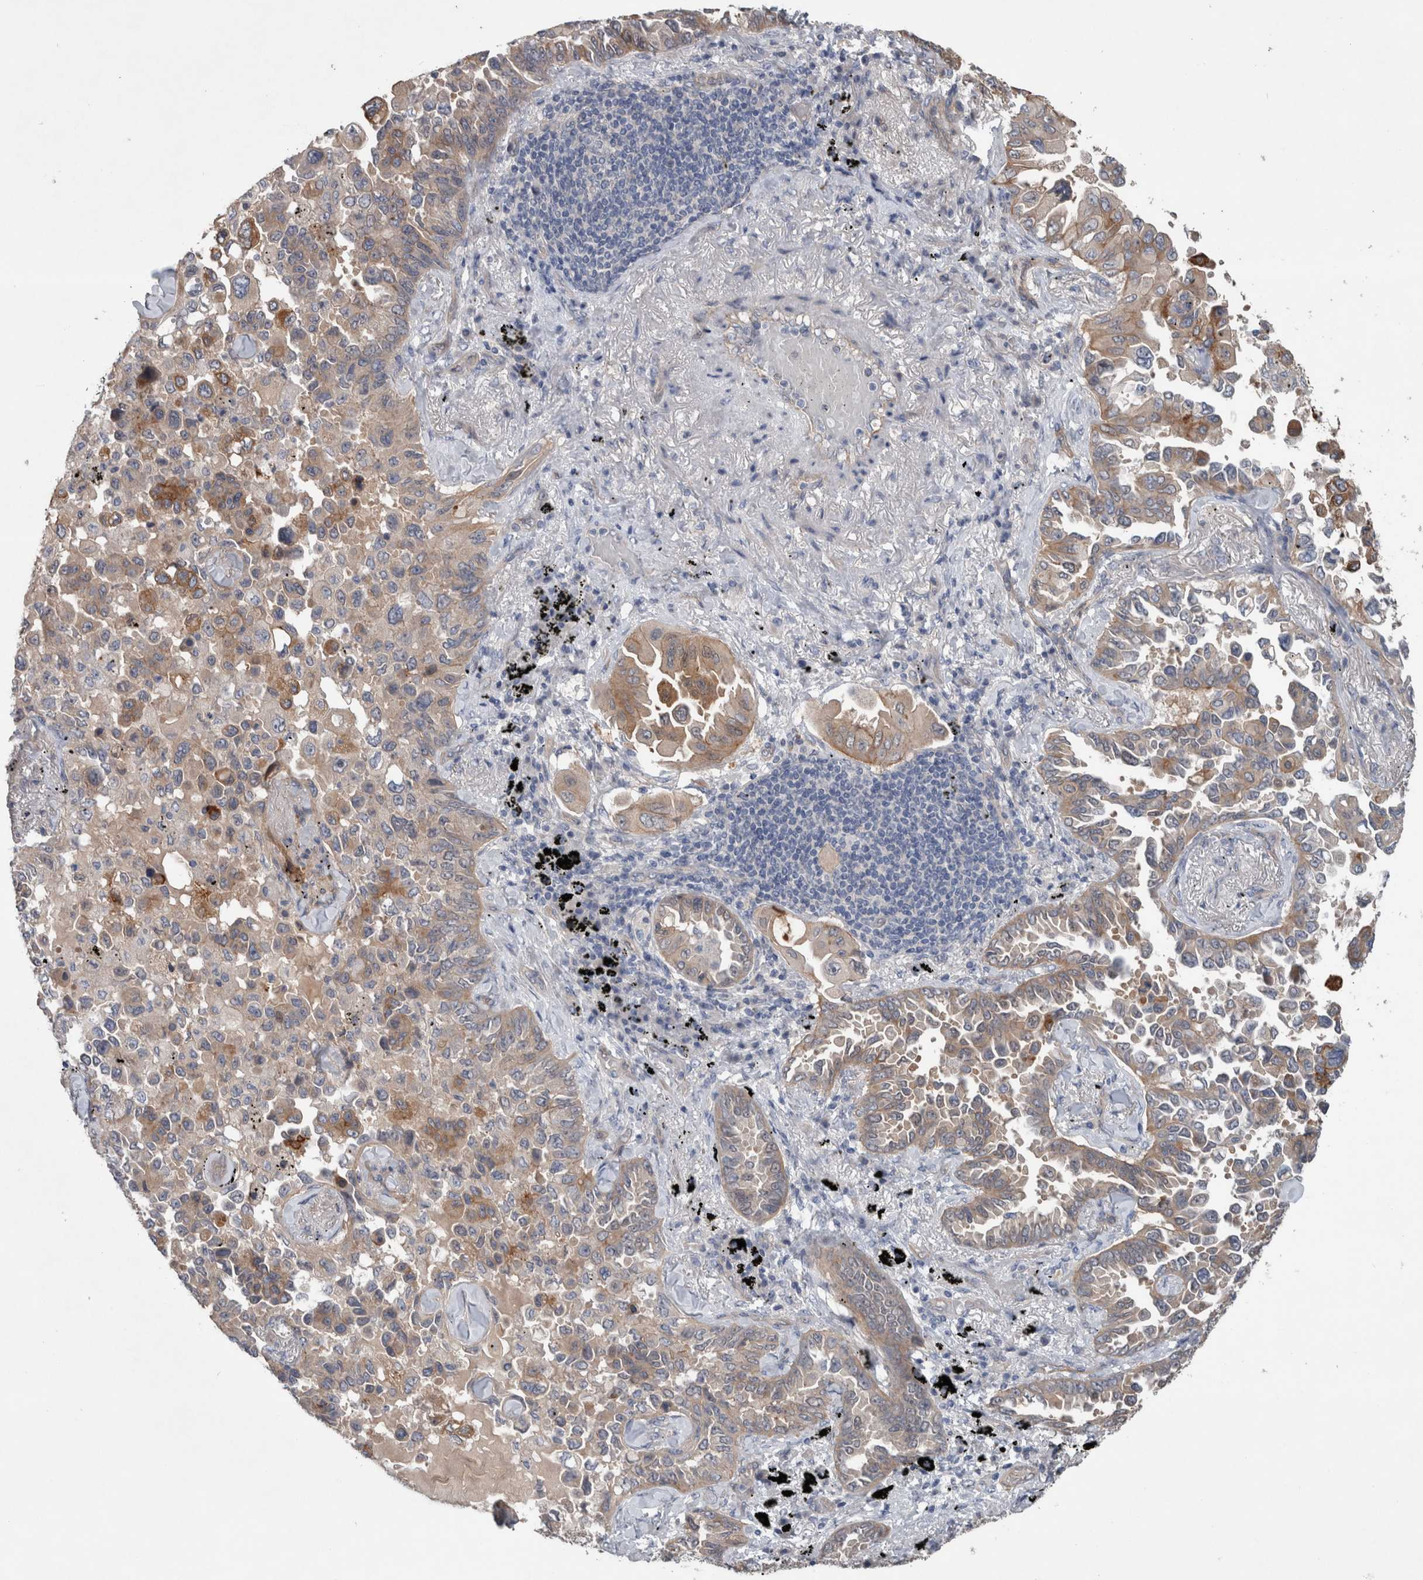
{"staining": {"intensity": "moderate", "quantity": "25%-75%", "location": "cytoplasmic/membranous"}, "tissue": "lung cancer", "cell_type": "Tumor cells", "image_type": "cancer", "snomed": [{"axis": "morphology", "description": "Adenocarcinoma, NOS"}, {"axis": "topography", "description": "Lung"}], "caption": "This histopathology image shows IHC staining of human lung cancer (adenocarcinoma), with medium moderate cytoplasmic/membranous positivity in about 25%-75% of tumor cells.", "gene": "BCAM", "patient": {"sex": "female", "age": 67}}